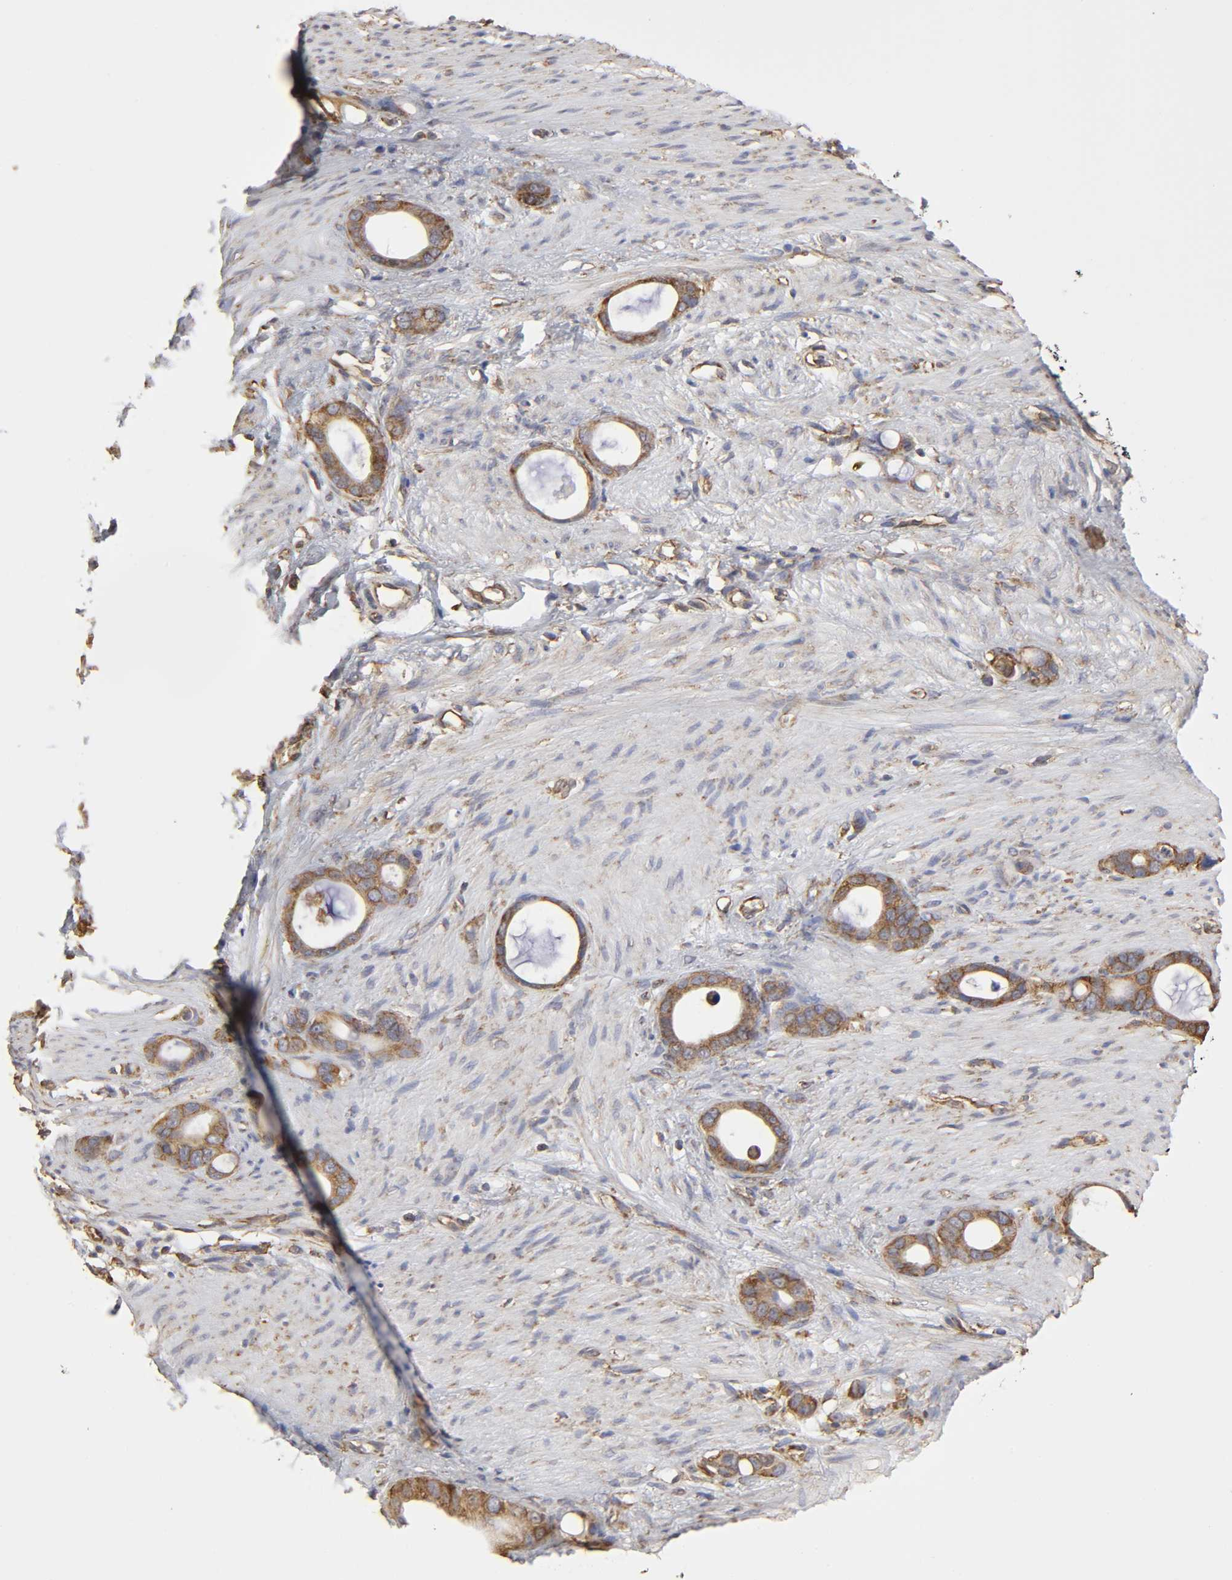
{"staining": {"intensity": "strong", "quantity": ">75%", "location": "cytoplasmic/membranous"}, "tissue": "stomach cancer", "cell_type": "Tumor cells", "image_type": "cancer", "snomed": [{"axis": "morphology", "description": "Adenocarcinoma, NOS"}, {"axis": "topography", "description": "Stomach"}], "caption": "Stomach adenocarcinoma stained with DAB IHC exhibits high levels of strong cytoplasmic/membranous expression in about >75% of tumor cells.", "gene": "RPL14", "patient": {"sex": "female", "age": 75}}